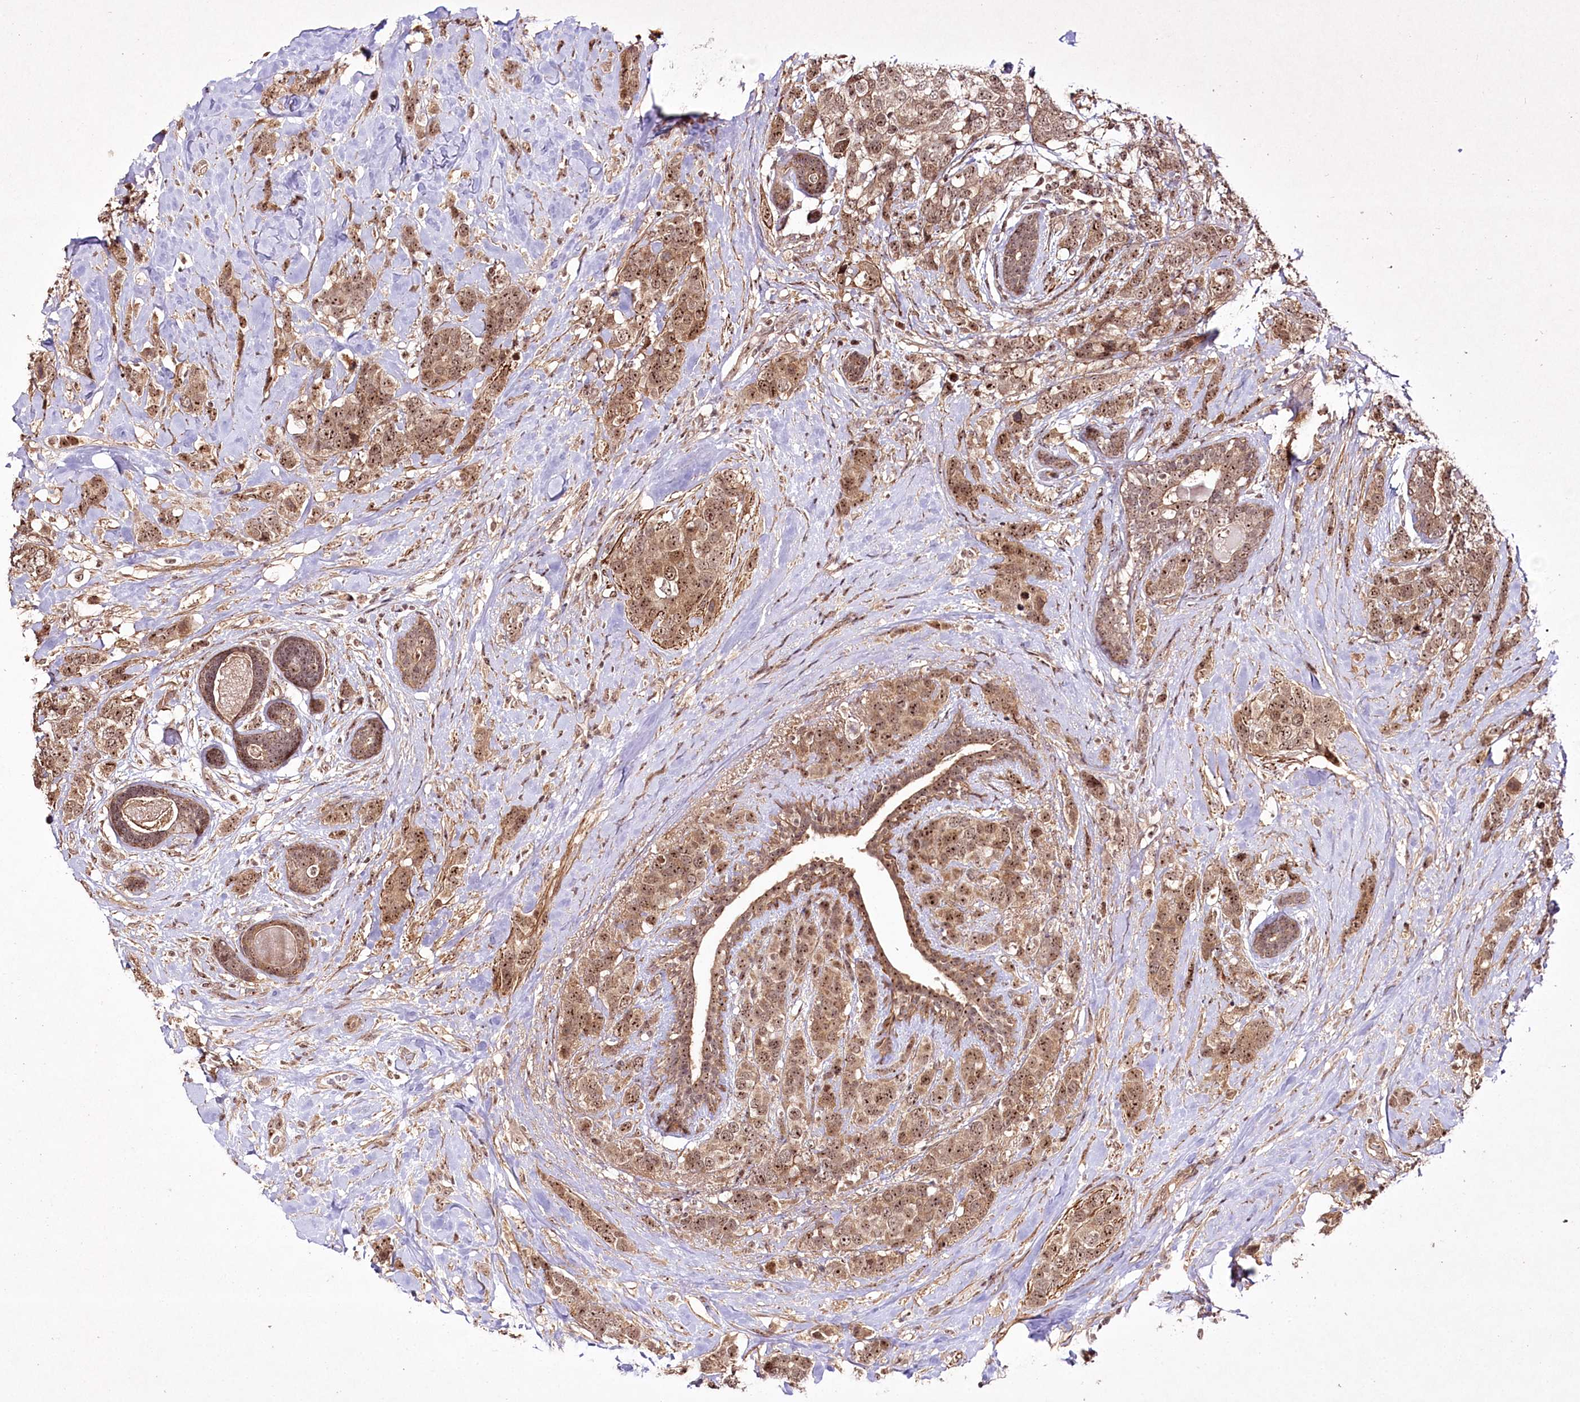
{"staining": {"intensity": "moderate", "quantity": ">75%", "location": "cytoplasmic/membranous,nuclear"}, "tissue": "breast cancer", "cell_type": "Tumor cells", "image_type": "cancer", "snomed": [{"axis": "morphology", "description": "Lobular carcinoma"}, {"axis": "topography", "description": "Breast"}], "caption": "Tumor cells show medium levels of moderate cytoplasmic/membranous and nuclear staining in approximately >75% of cells in human breast cancer.", "gene": "CCDC59", "patient": {"sex": "female", "age": 59}}